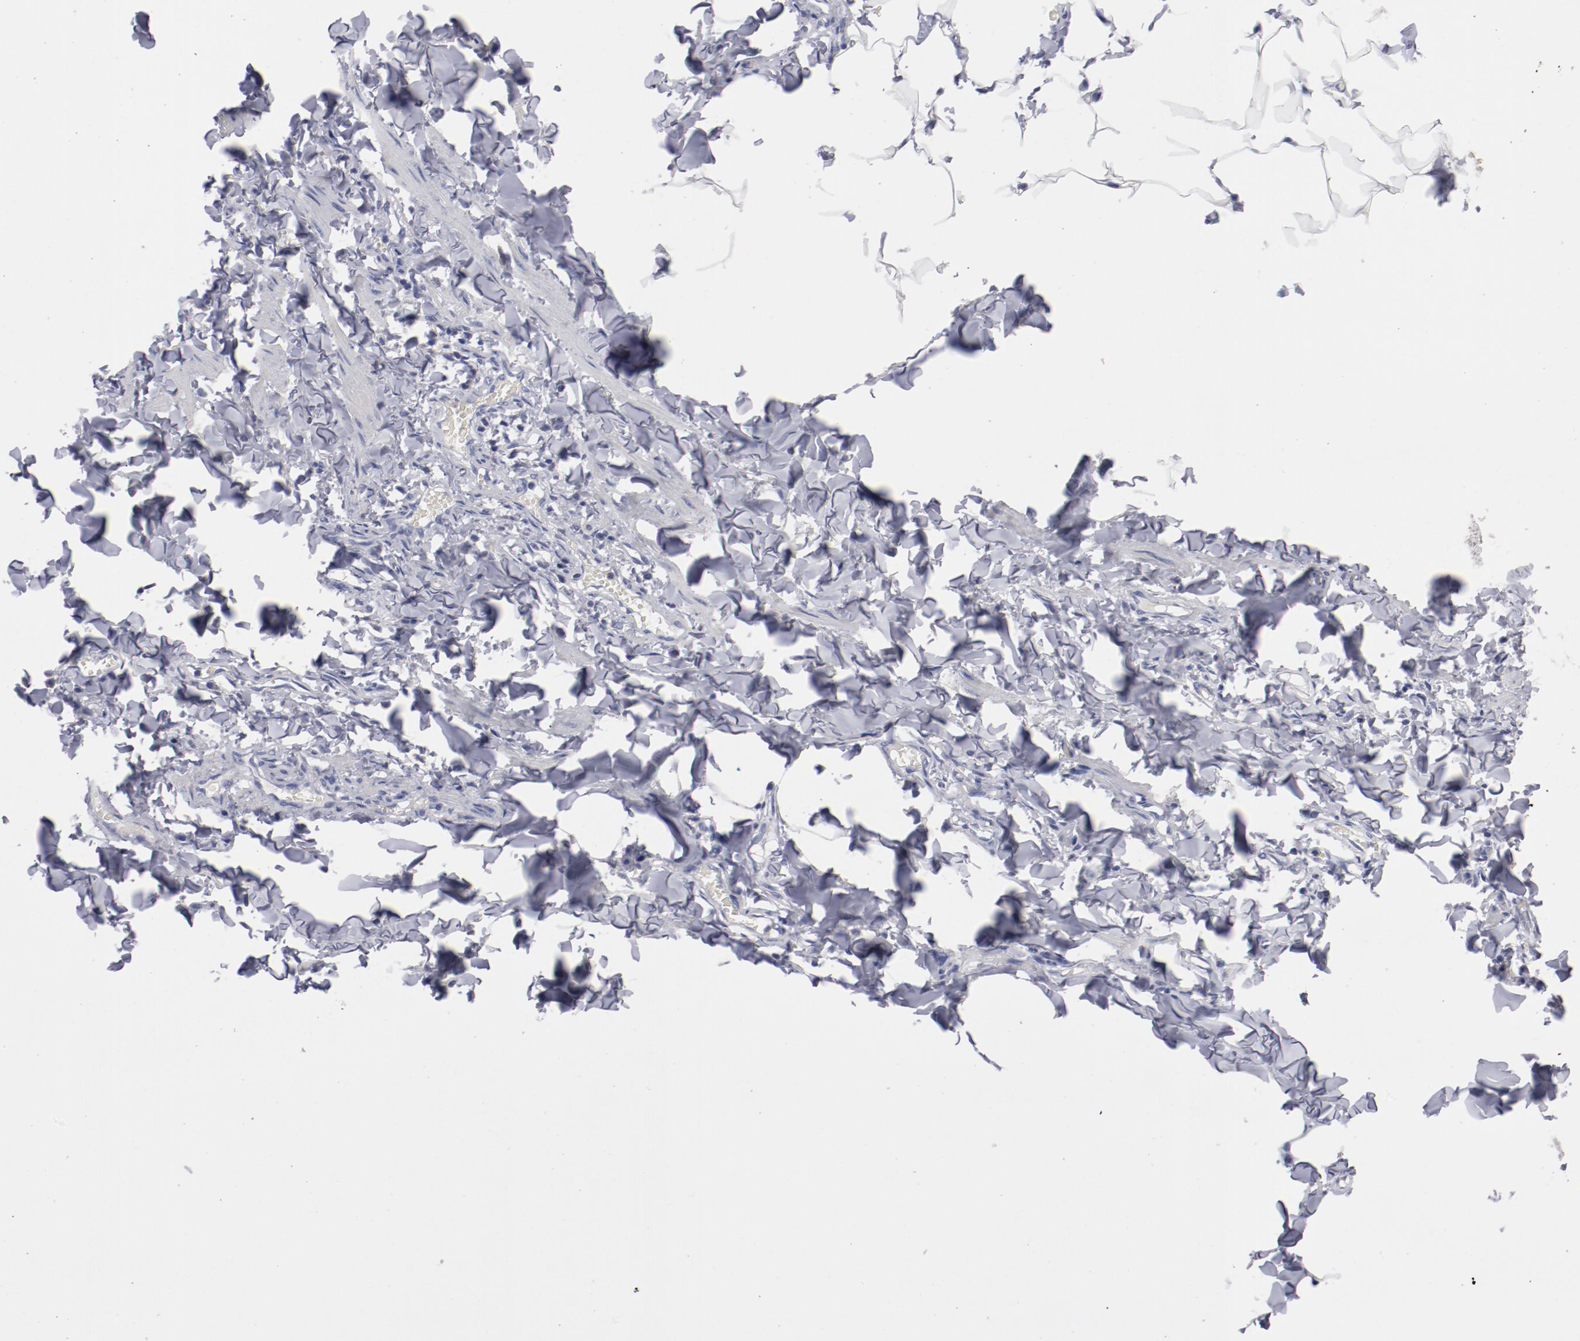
{"staining": {"intensity": "negative", "quantity": "none", "location": "none"}, "tissue": "adipose tissue", "cell_type": "Adipocytes", "image_type": "normal", "snomed": [{"axis": "morphology", "description": "Normal tissue, NOS"}, {"axis": "topography", "description": "Vascular tissue"}], "caption": "Adipocytes show no significant protein positivity in benign adipose tissue. The staining is performed using DAB (3,3'-diaminobenzidine) brown chromogen with nuclei counter-stained in using hematoxylin.", "gene": "FGR", "patient": {"sex": "male", "age": 41}}